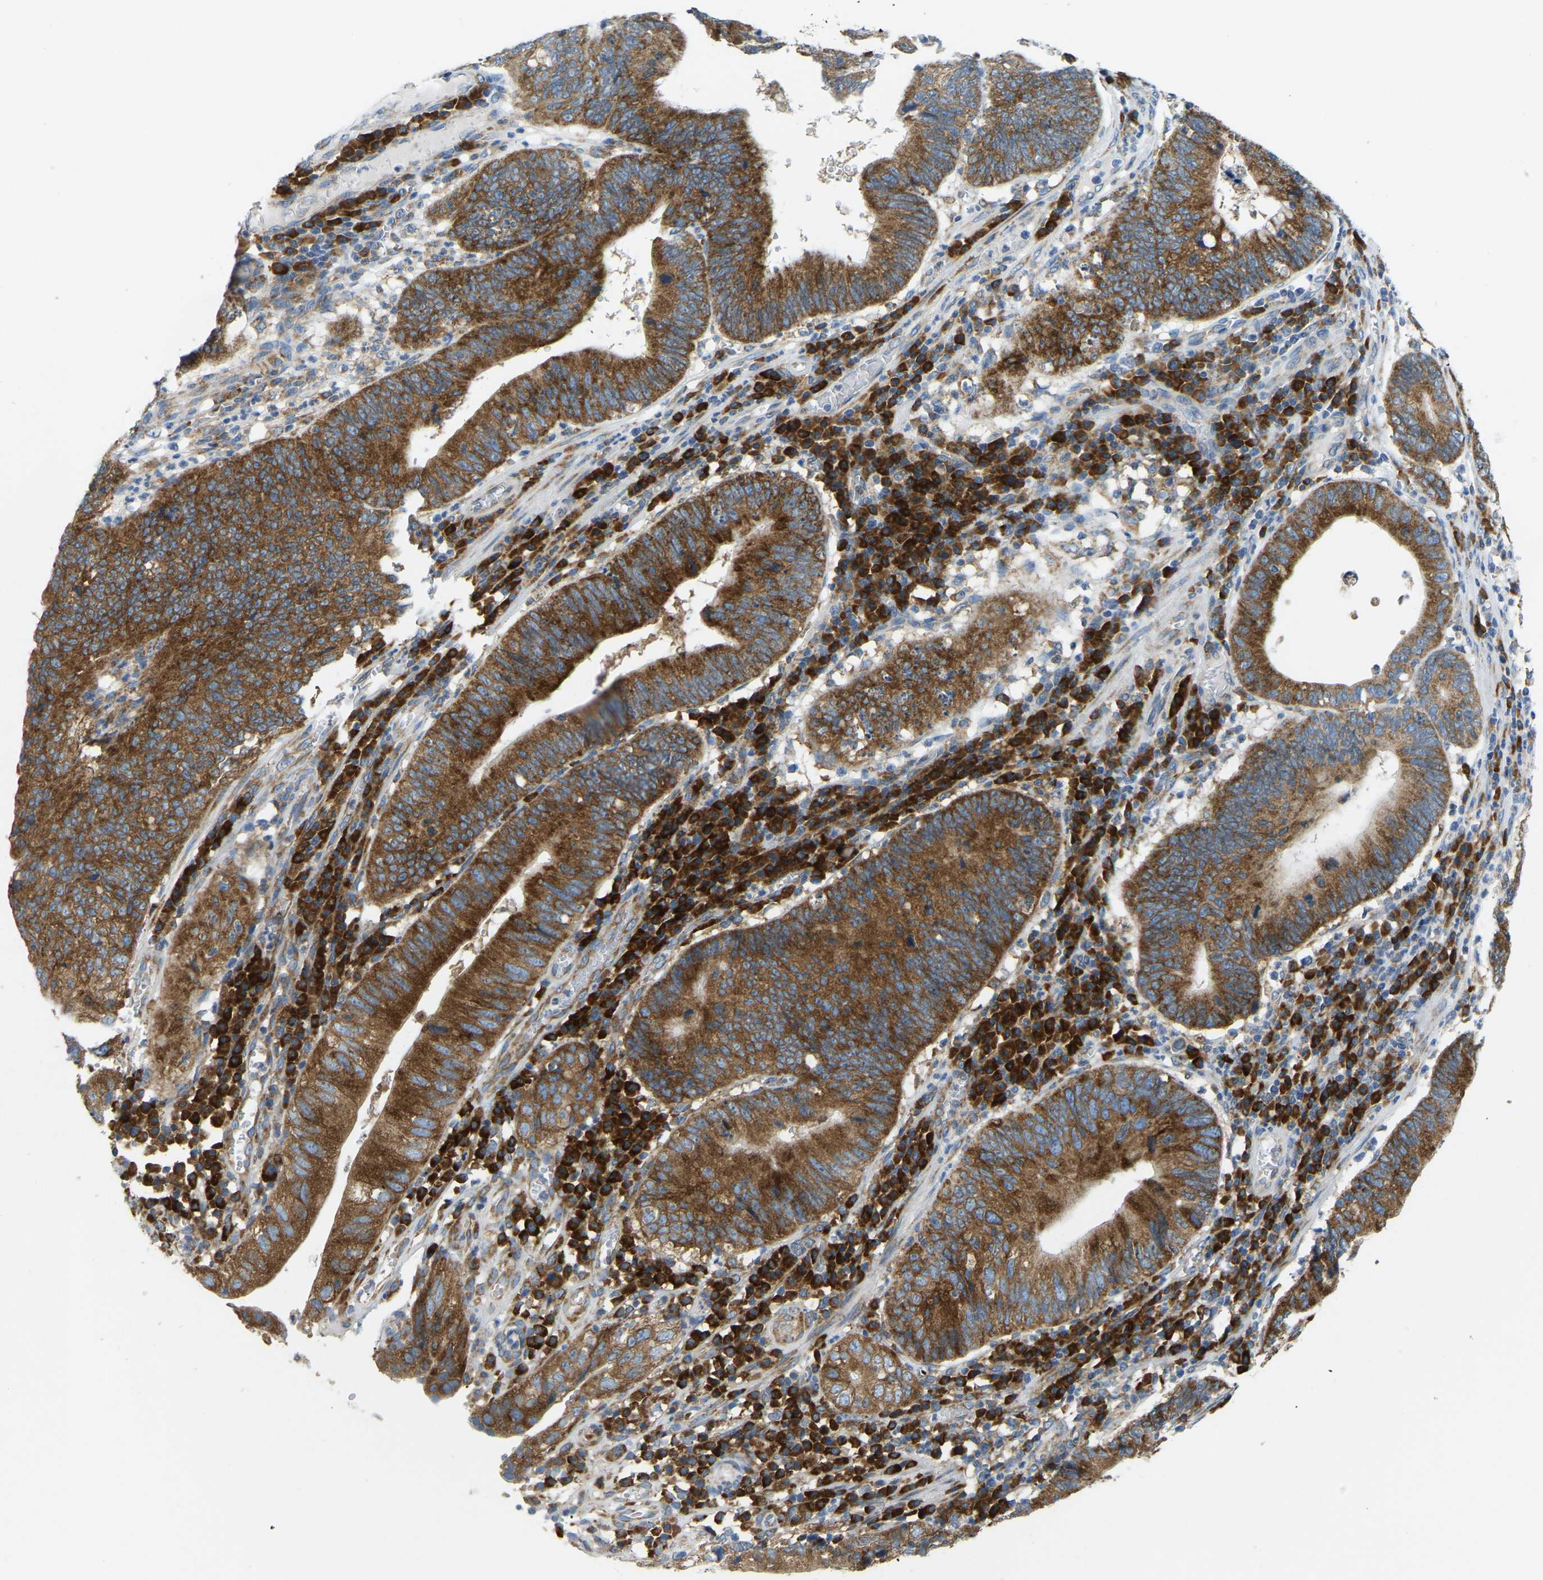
{"staining": {"intensity": "strong", "quantity": ">75%", "location": "cytoplasmic/membranous"}, "tissue": "stomach cancer", "cell_type": "Tumor cells", "image_type": "cancer", "snomed": [{"axis": "morphology", "description": "Adenocarcinoma, NOS"}, {"axis": "topography", "description": "Stomach"}], "caption": "Strong cytoplasmic/membranous positivity for a protein is identified in approximately >75% of tumor cells of adenocarcinoma (stomach) using immunohistochemistry.", "gene": "SND1", "patient": {"sex": "male", "age": 59}}